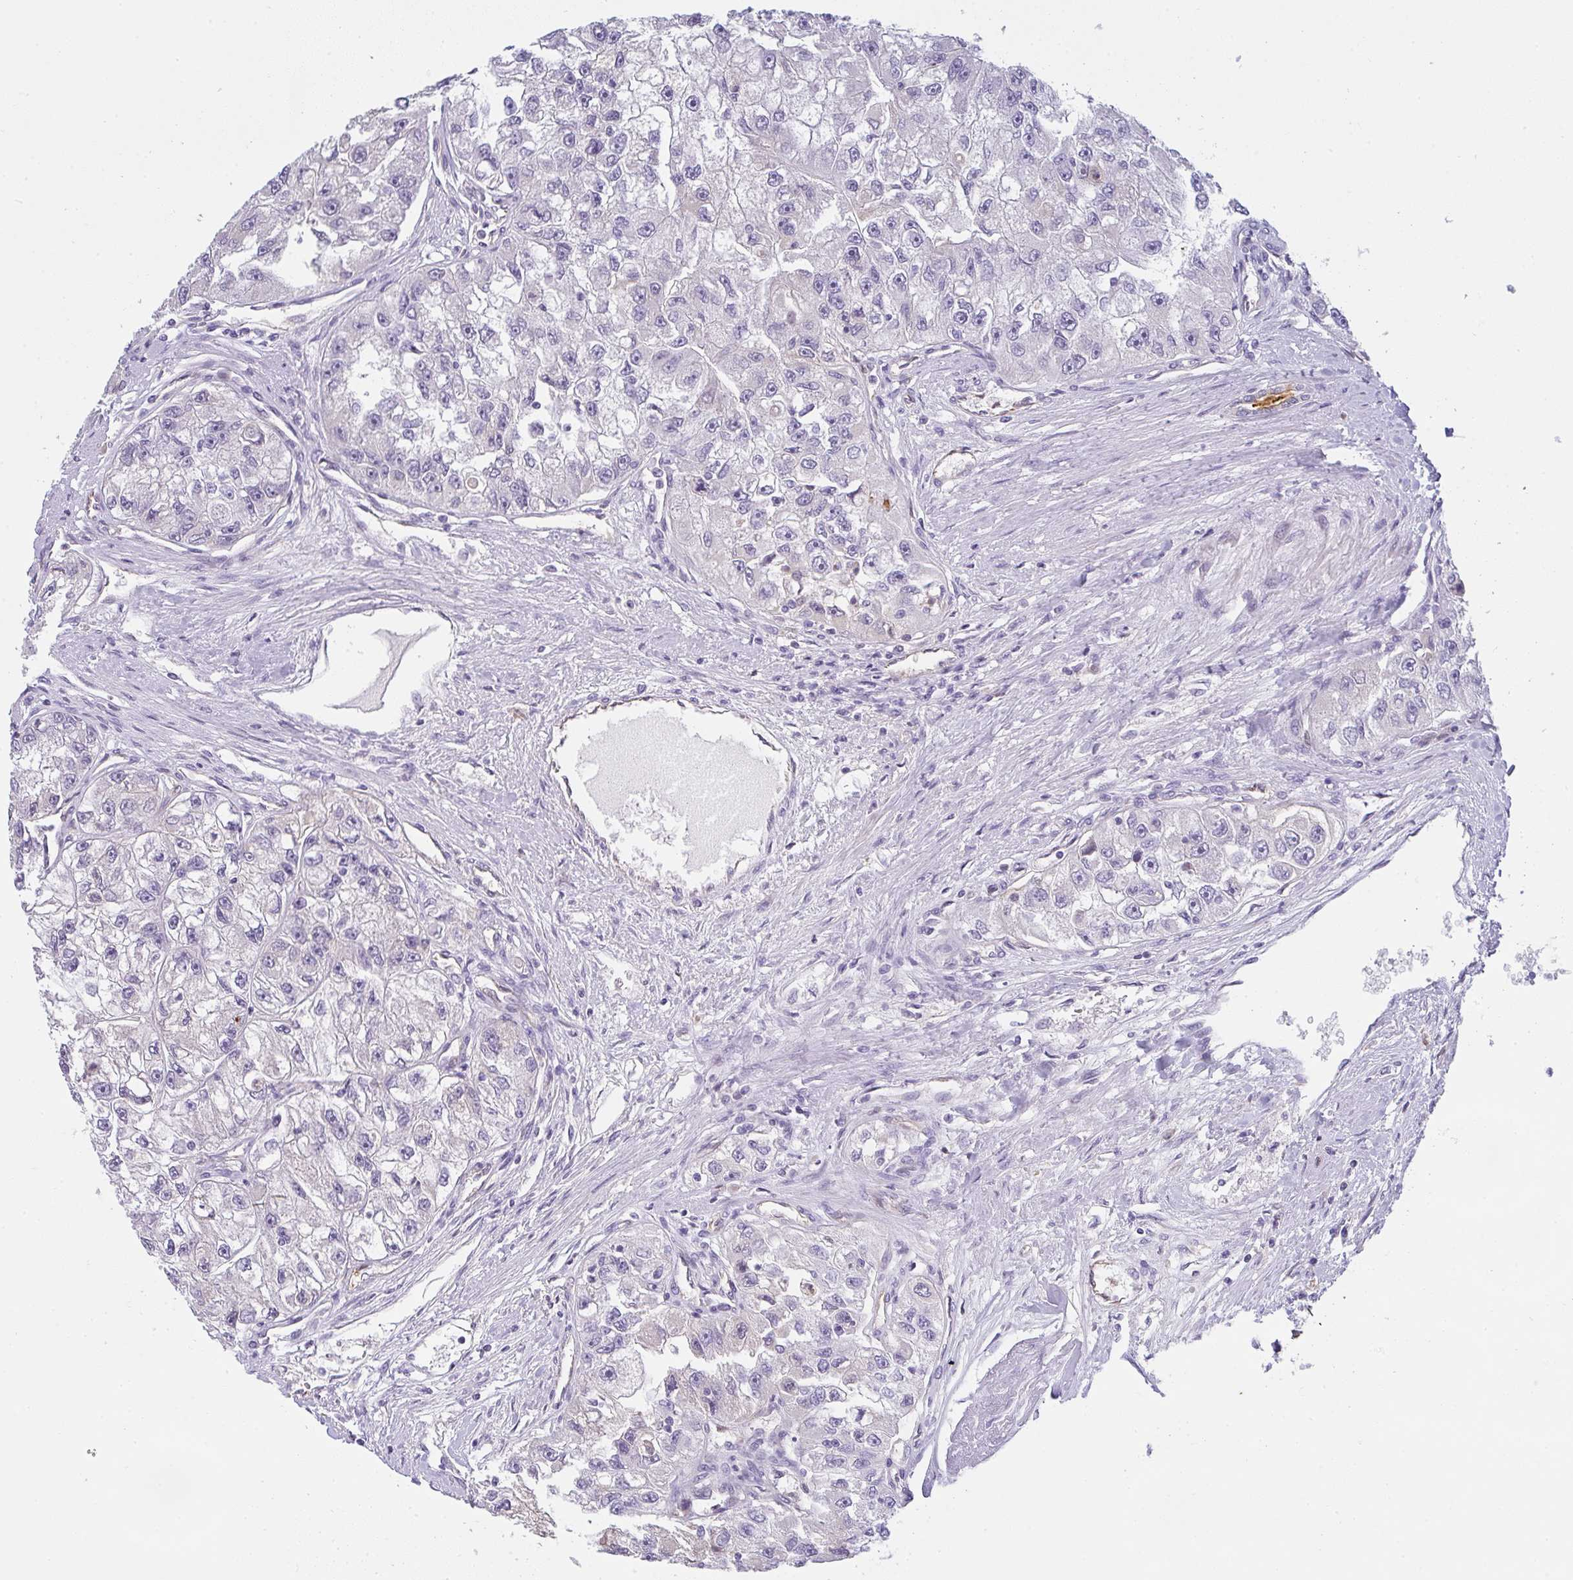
{"staining": {"intensity": "negative", "quantity": "none", "location": "none"}, "tissue": "renal cancer", "cell_type": "Tumor cells", "image_type": "cancer", "snomed": [{"axis": "morphology", "description": "Adenocarcinoma, NOS"}, {"axis": "topography", "description": "Kidney"}], "caption": "Tumor cells show no significant protein expression in renal adenocarcinoma. Brightfield microscopy of immunohistochemistry (IHC) stained with DAB (brown) and hematoxylin (blue), captured at high magnification.", "gene": "COX7B", "patient": {"sex": "male", "age": 63}}